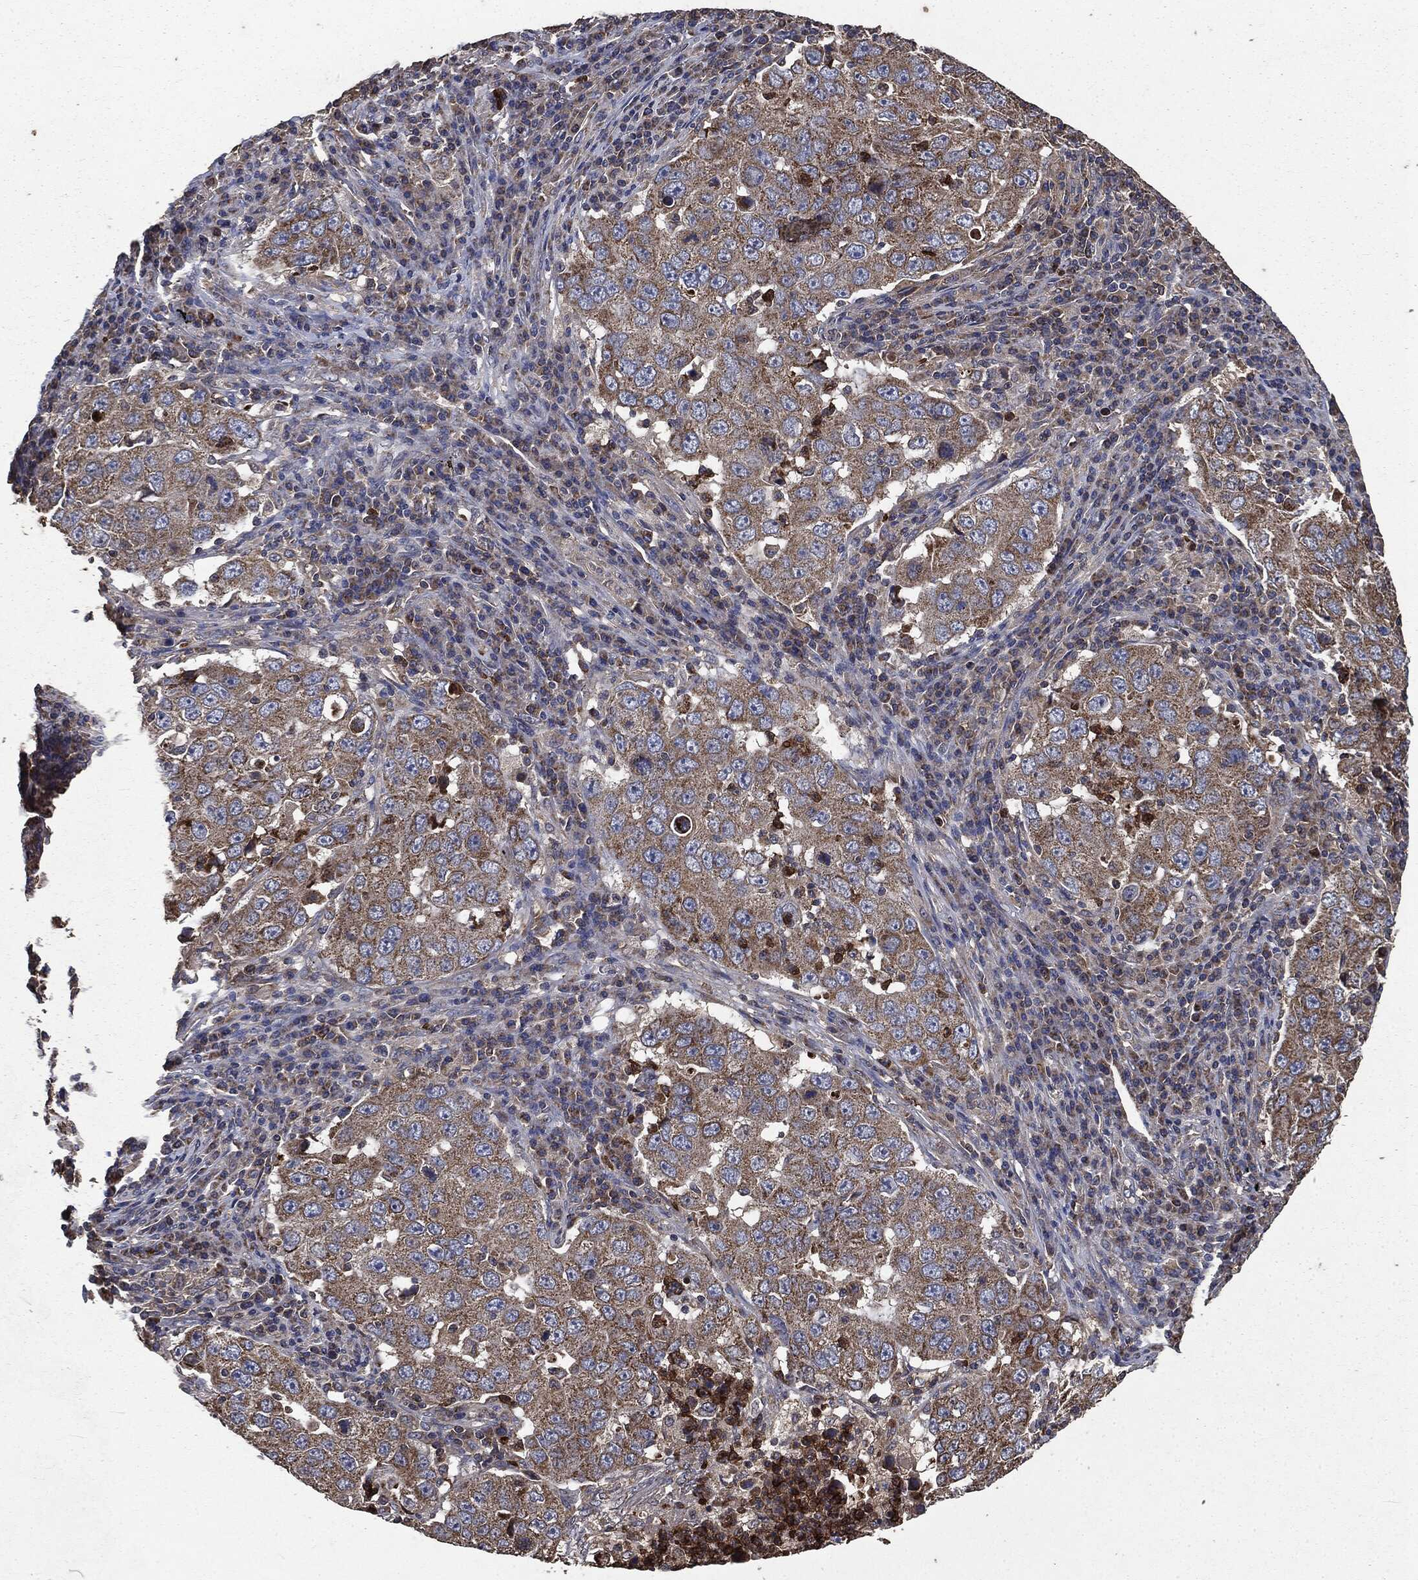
{"staining": {"intensity": "weak", "quantity": ">75%", "location": "cytoplasmic/membranous"}, "tissue": "lung cancer", "cell_type": "Tumor cells", "image_type": "cancer", "snomed": [{"axis": "morphology", "description": "Adenocarcinoma, NOS"}, {"axis": "topography", "description": "Lung"}], "caption": "Brown immunohistochemical staining in lung cancer demonstrates weak cytoplasmic/membranous expression in about >75% of tumor cells.", "gene": "MAPK6", "patient": {"sex": "male", "age": 73}}